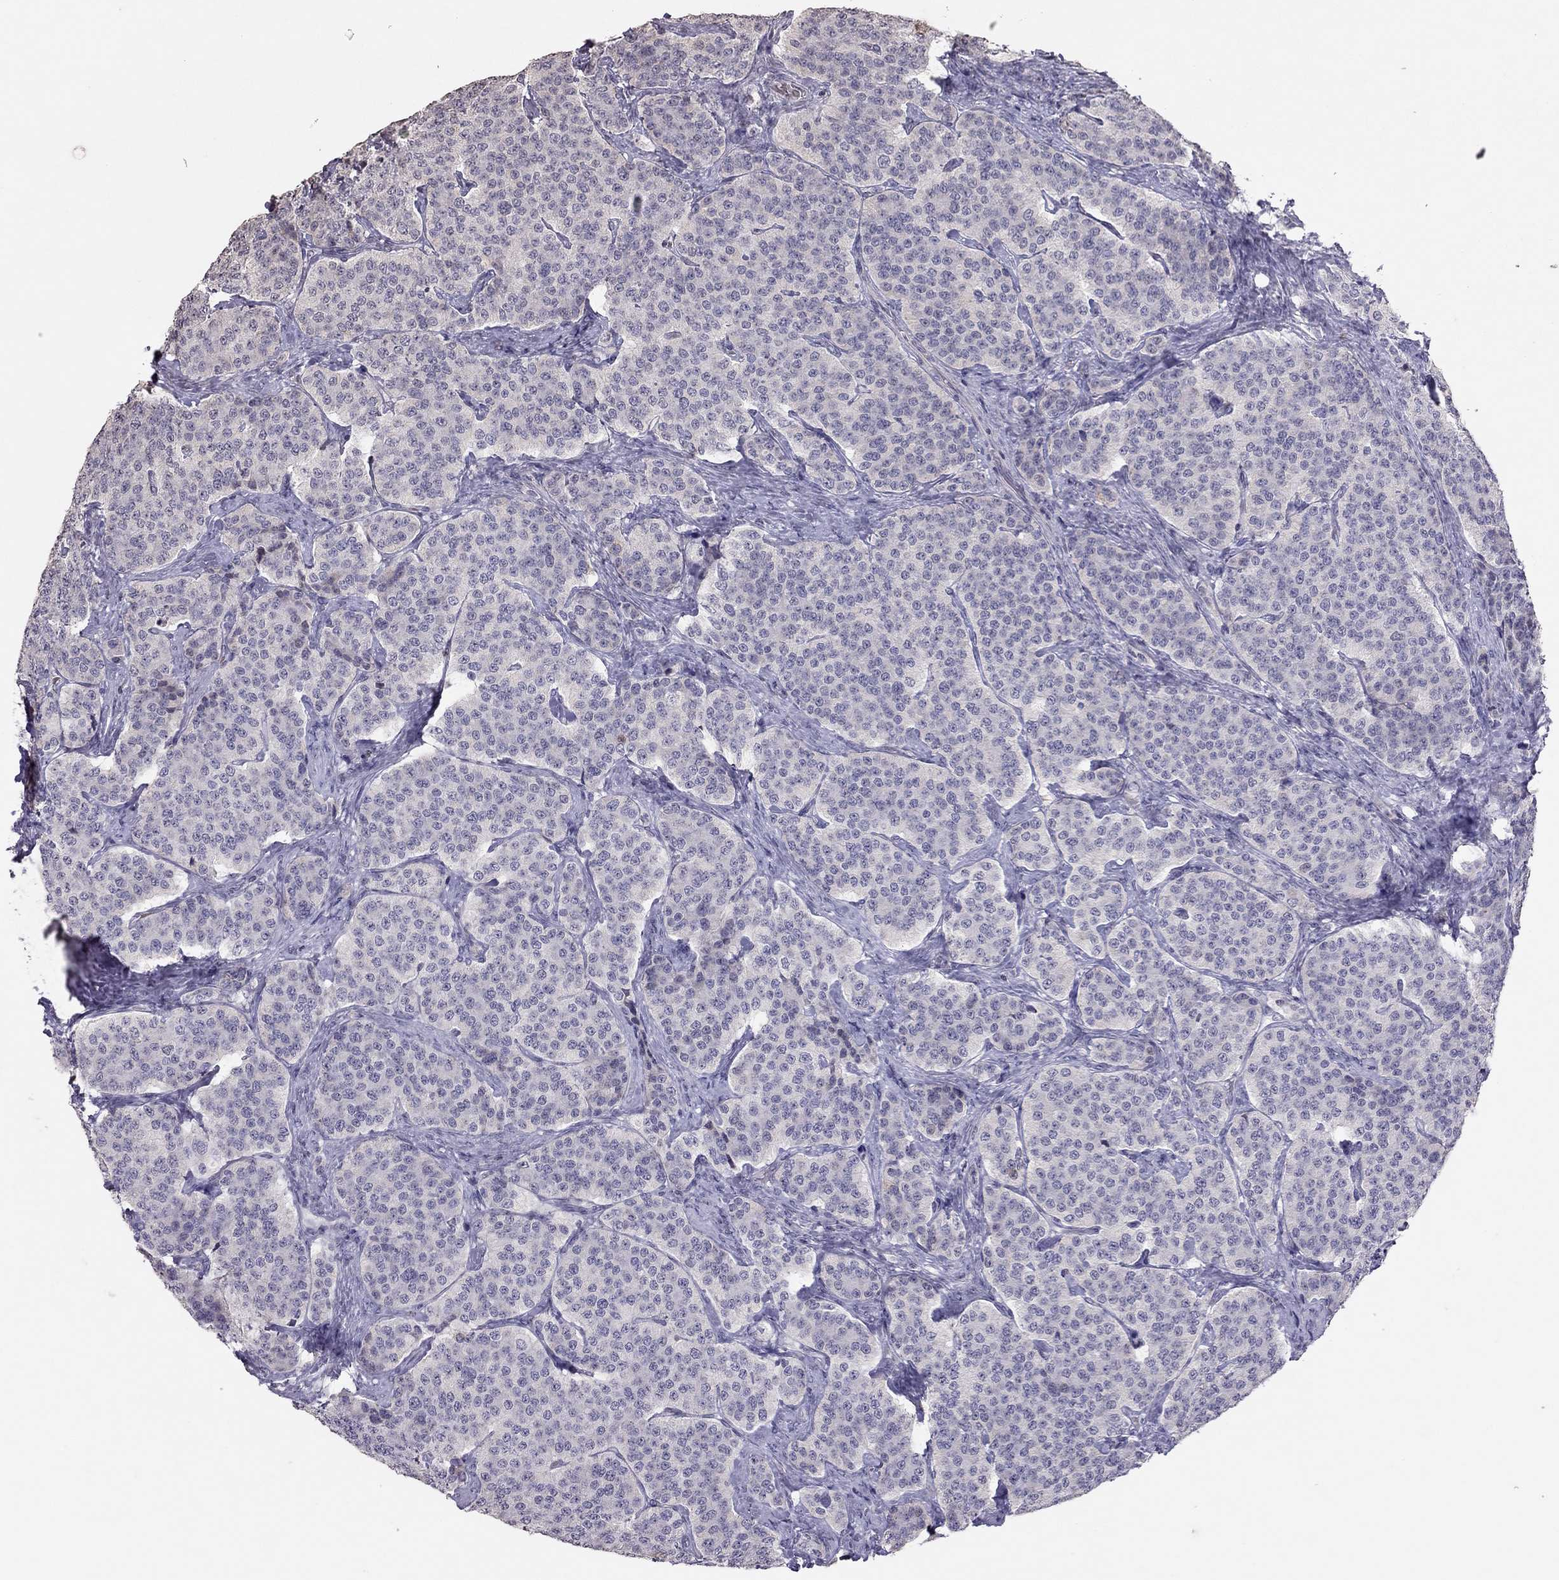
{"staining": {"intensity": "negative", "quantity": "none", "location": "none"}, "tissue": "carcinoid", "cell_type": "Tumor cells", "image_type": "cancer", "snomed": [{"axis": "morphology", "description": "Carcinoid, malignant, NOS"}, {"axis": "topography", "description": "Small intestine"}], "caption": "IHC micrograph of neoplastic tissue: human carcinoid stained with DAB shows no significant protein positivity in tumor cells. (Brightfield microscopy of DAB (3,3'-diaminobenzidine) immunohistochemistry at high magnification).", "gene": "TSHB", "patient": {"sex": "female", "age": 58}}